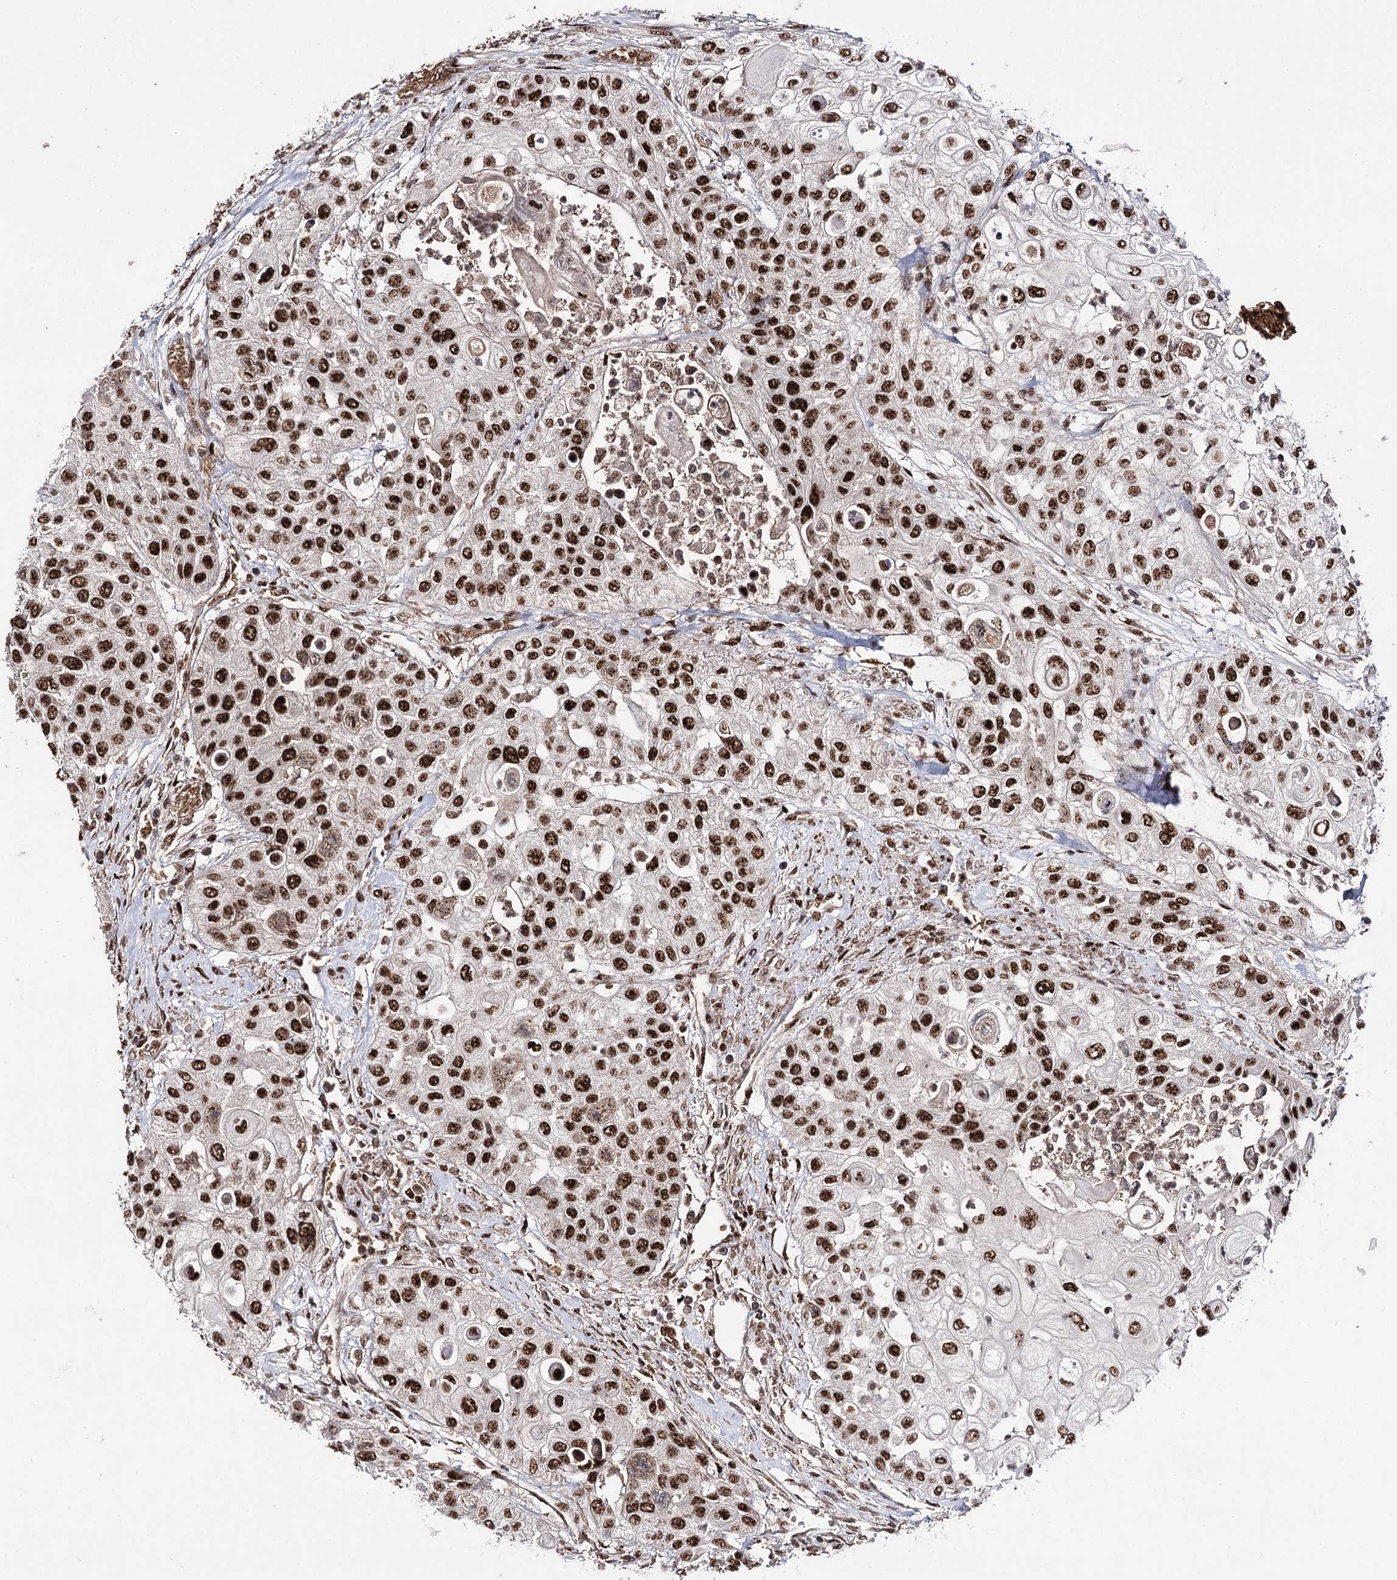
{"staining": {"intensity": "strong", "quantity": ">75%", "location": "nuclear"}, "tissue": "urothelial cancer", "cell_type": "Tumor cells", "image_type": "cancer", "snomed": [{"axis": "morphology", "description": "Urothelial carcinoma, High grade"}, {"axis": "topography", "description": "Urinary bladder"}], "caption": "Protein expression analysis of human urothelial carcinoma (high-grade) reveals strong nuclear expression in about >75% of tumor cells.", "gene": "PRPF40A", "patient": {"sex": "female", "age": 79}}